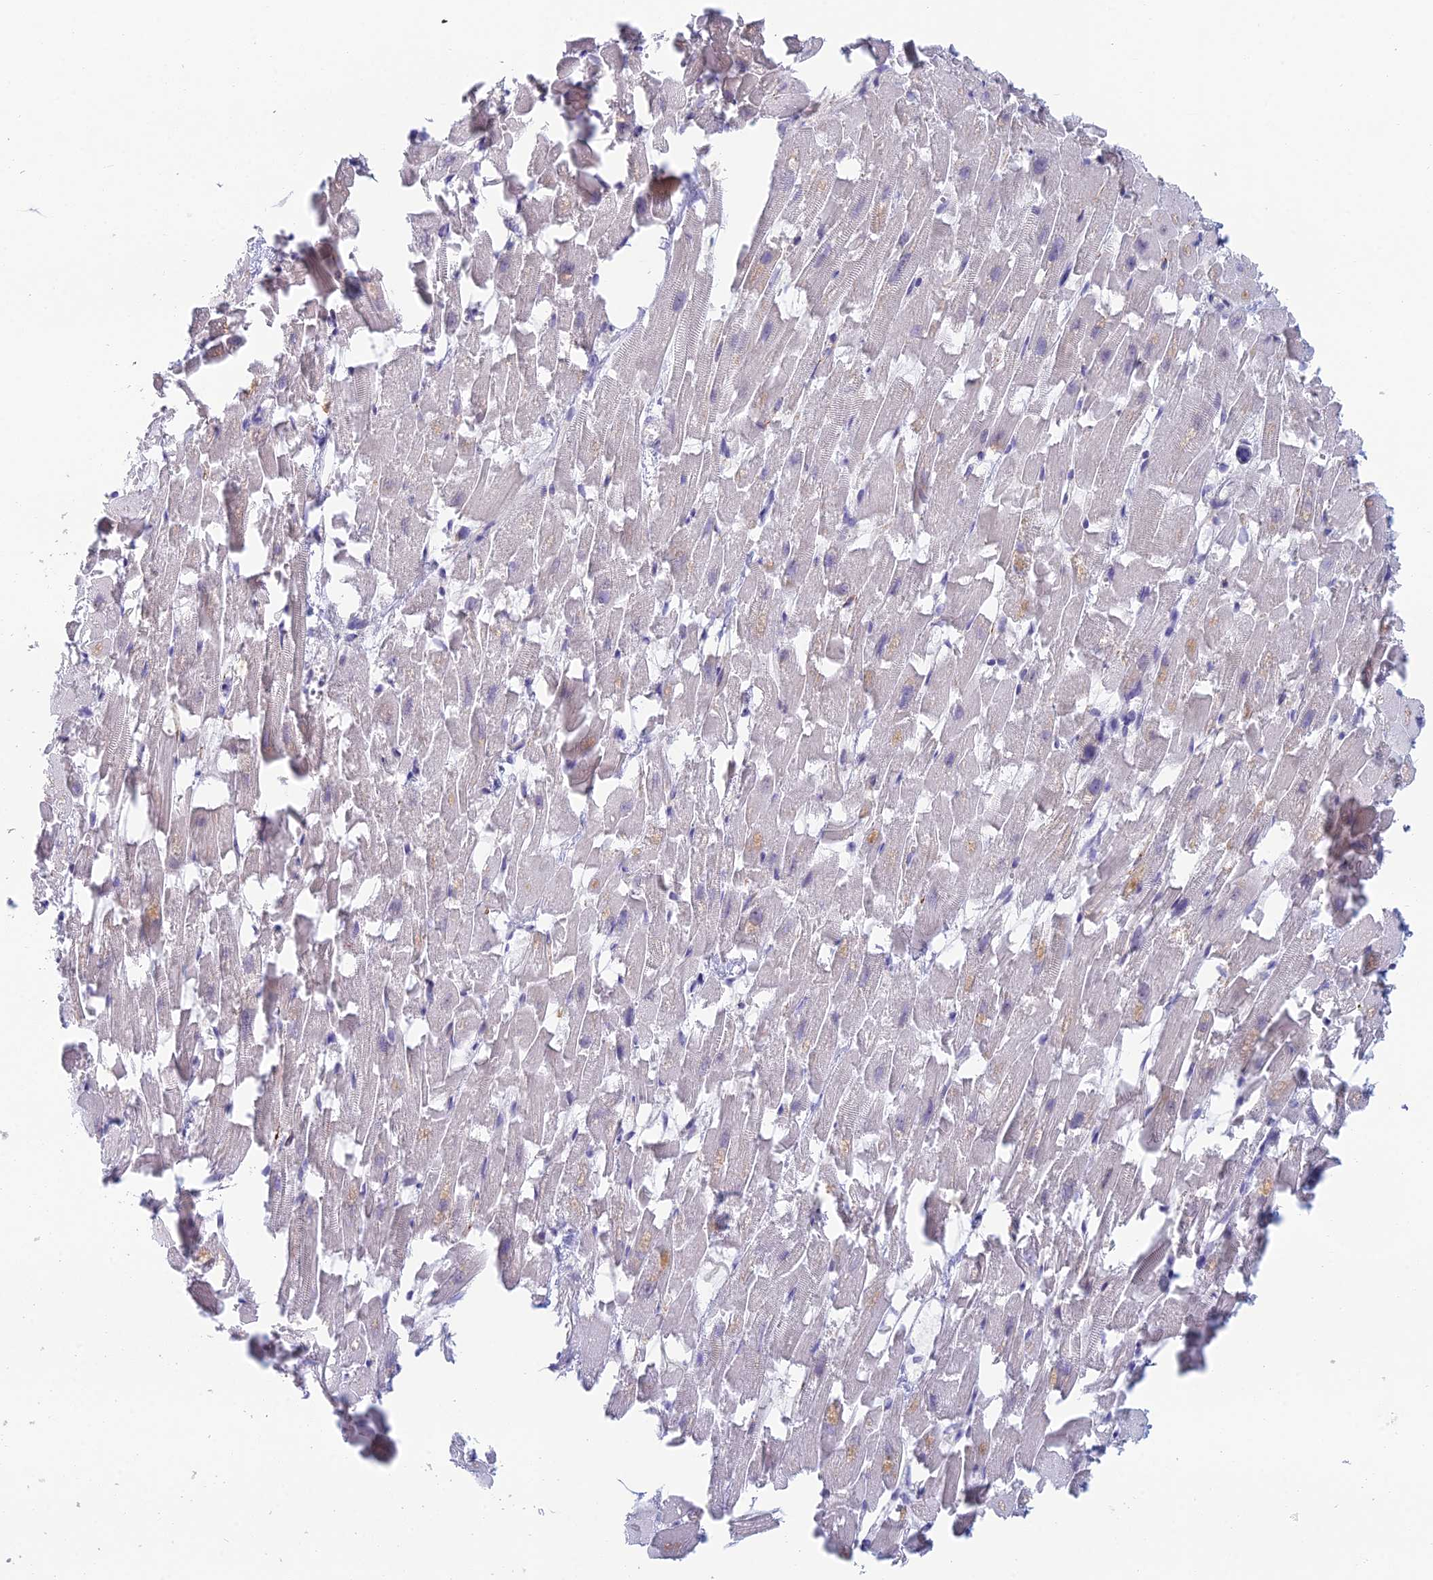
{"staining": {"intensity": "negative", "quantity": "none", "location": "none"}, "tissue": "heart muscle", "cell_type": "Cardiomyocytes", "image_type": "normal", "snomed": [{"axis": "morphology", "description": "Normal tissue, NOS"}, {"axis": "topography", "description": "Heart"}], "caption": "Immunohistochemical staining of normal heart muscle exhibits no significant staining in cardiomyocytes.", "gene": "FERD3L", "patient": {"sex": "female", "age": 64}}